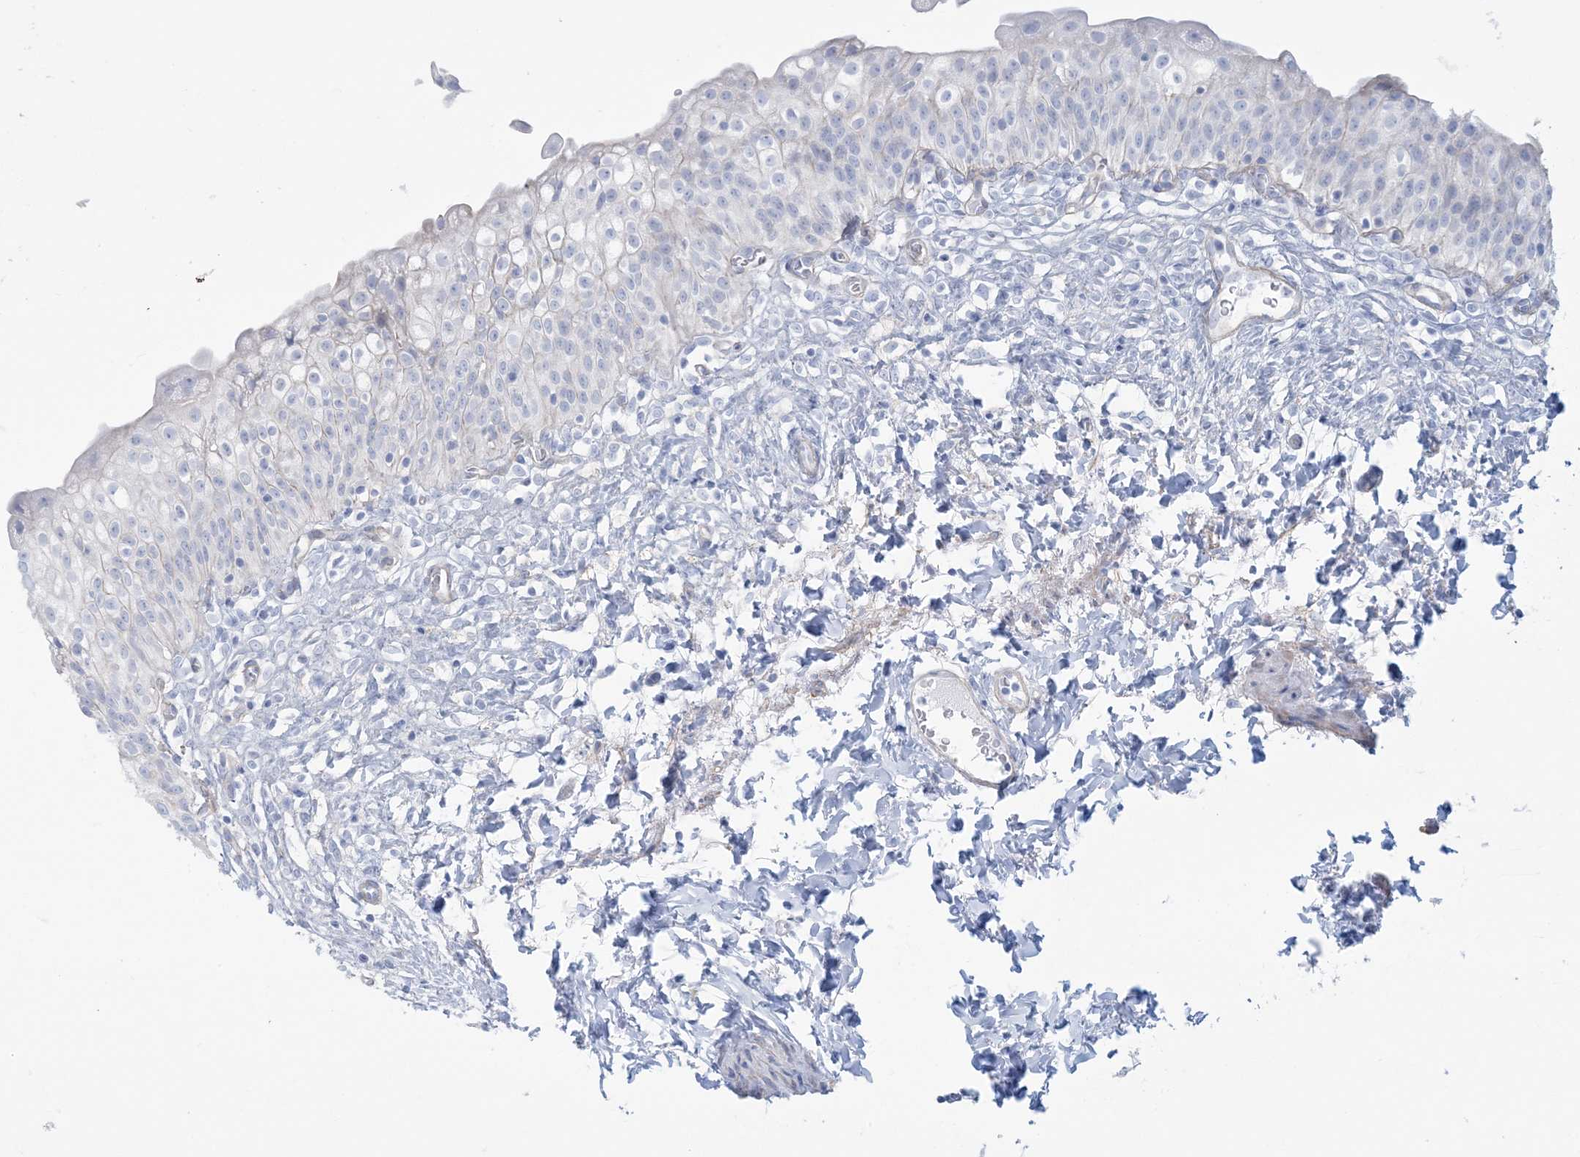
{"staining": {"intensity": "weak", "quantity": "25%-75%", "location": "cytoplasmic/membranous"}, "tissue": "urinary bladder", "cell_type": "Urothelial cells", "image_type": "normal", "snomed": [{"axis": "morphology", "description": "Normal tissue, NOS"}, {"axis": "topography", "description": "Urinary bladder"}], "caption": "Urothelial cells display low levels of weak cytoplasmic/membranous staining in approximately 25%-75% of cells in unremarkable urinary bladder. The protein of interest is shown in brown color, while the nuclei are stained blue.", "gene": "AGXT", "patient": {"sex": "male", "age": 55}}